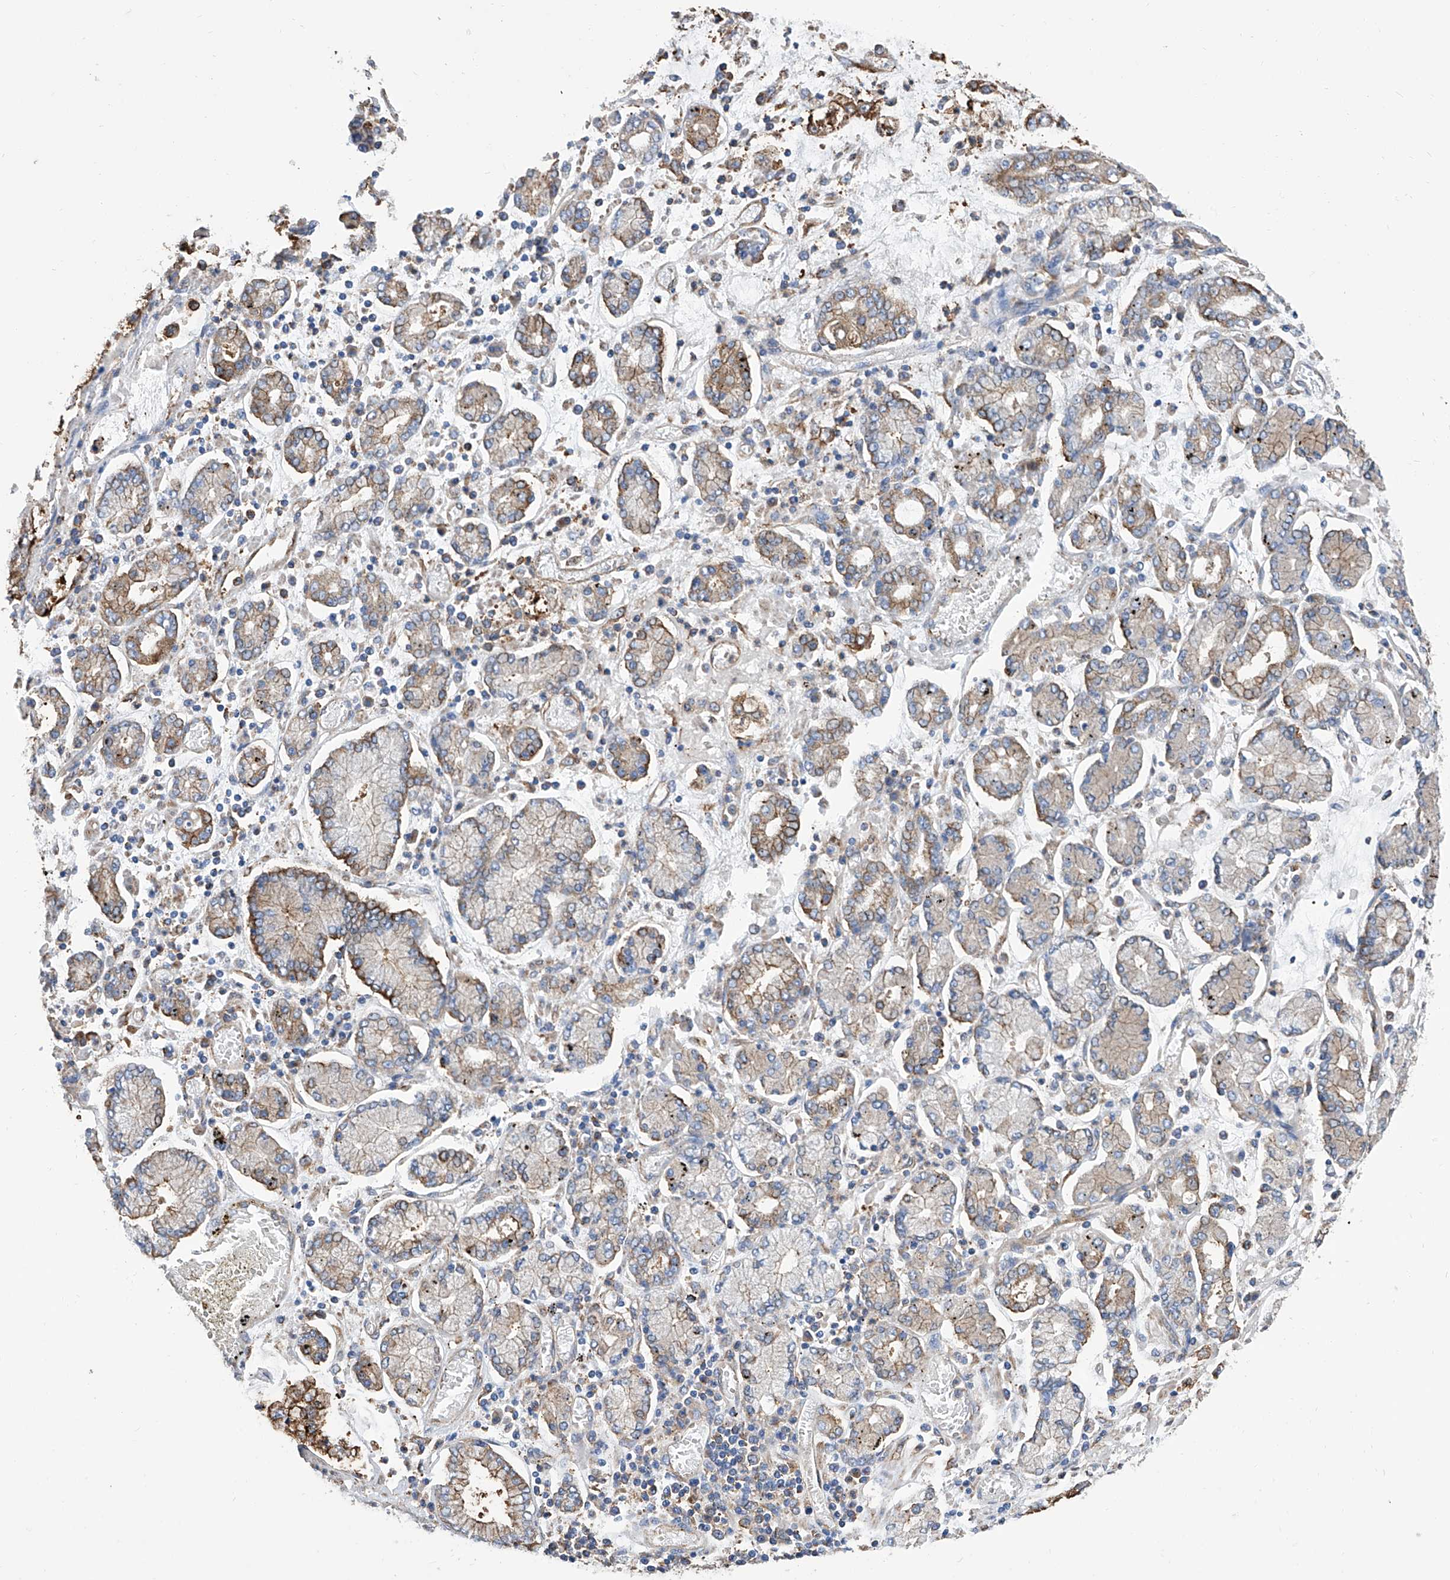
{"staining": {"intensity": "moderate", "quantity": "25%-75%", "location": "cytoplasmic/membranous"}, "tissue": "stomach cancer", "cell_type": "Tumor cells", "image_type": "cancer", "snomed": [{"axis": "morphology", "description": "Adenocarcinoma, NOS"}, {"axis": "topography", "description": "Stomach"}], "caption": "Immunohistochemistry (IHC) (DAB) staining of stomach cancer demonstrates moderate cytoplasmic/membranous protein staining in approximately 25%-75% of tumor cells. (Stains: DAB (3,3'-diaminobenzidine) in brown, nuclei in blue, Microscopy: brightfield microscopy at high magnification).", "gene": "GPT", "patient": {"sex": "male", "age": 76}}